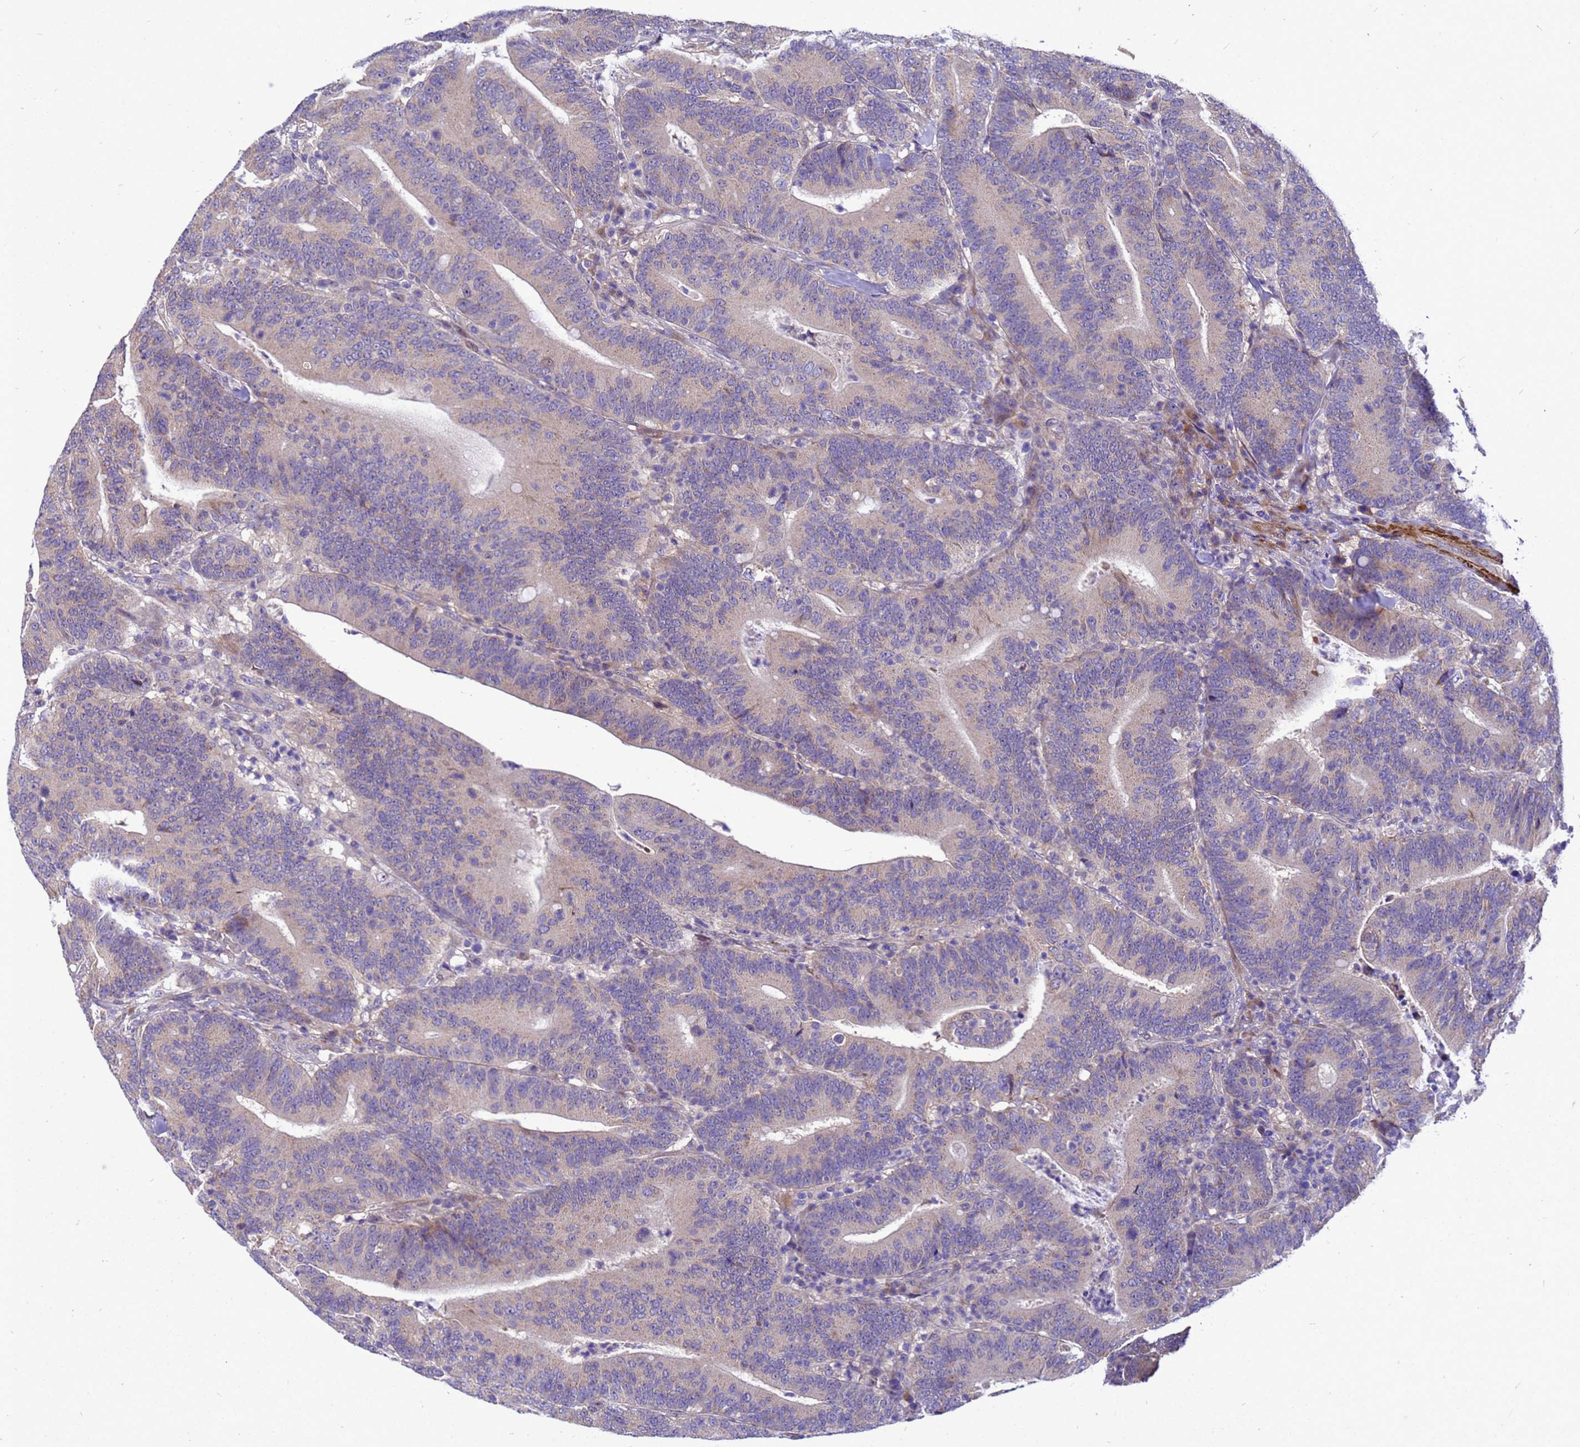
{"staining": {"intensity": "negative", "quantity": "none", "location": "none"}, "tissue": "colorectal cancer", "cell_type": "Tumor cells", "image_type": "cancer", "snomed": [{"axis": "morphology", "description": "Adenocarcinoma, NOS"}, {"axis": "topography", "description": "Colon"}], "caption": "An image of human colorectal adenocarcinoma is negative for staining in tumor cells.", "gene": "POP7", "patient": {"sex": "female", "age": 66}}